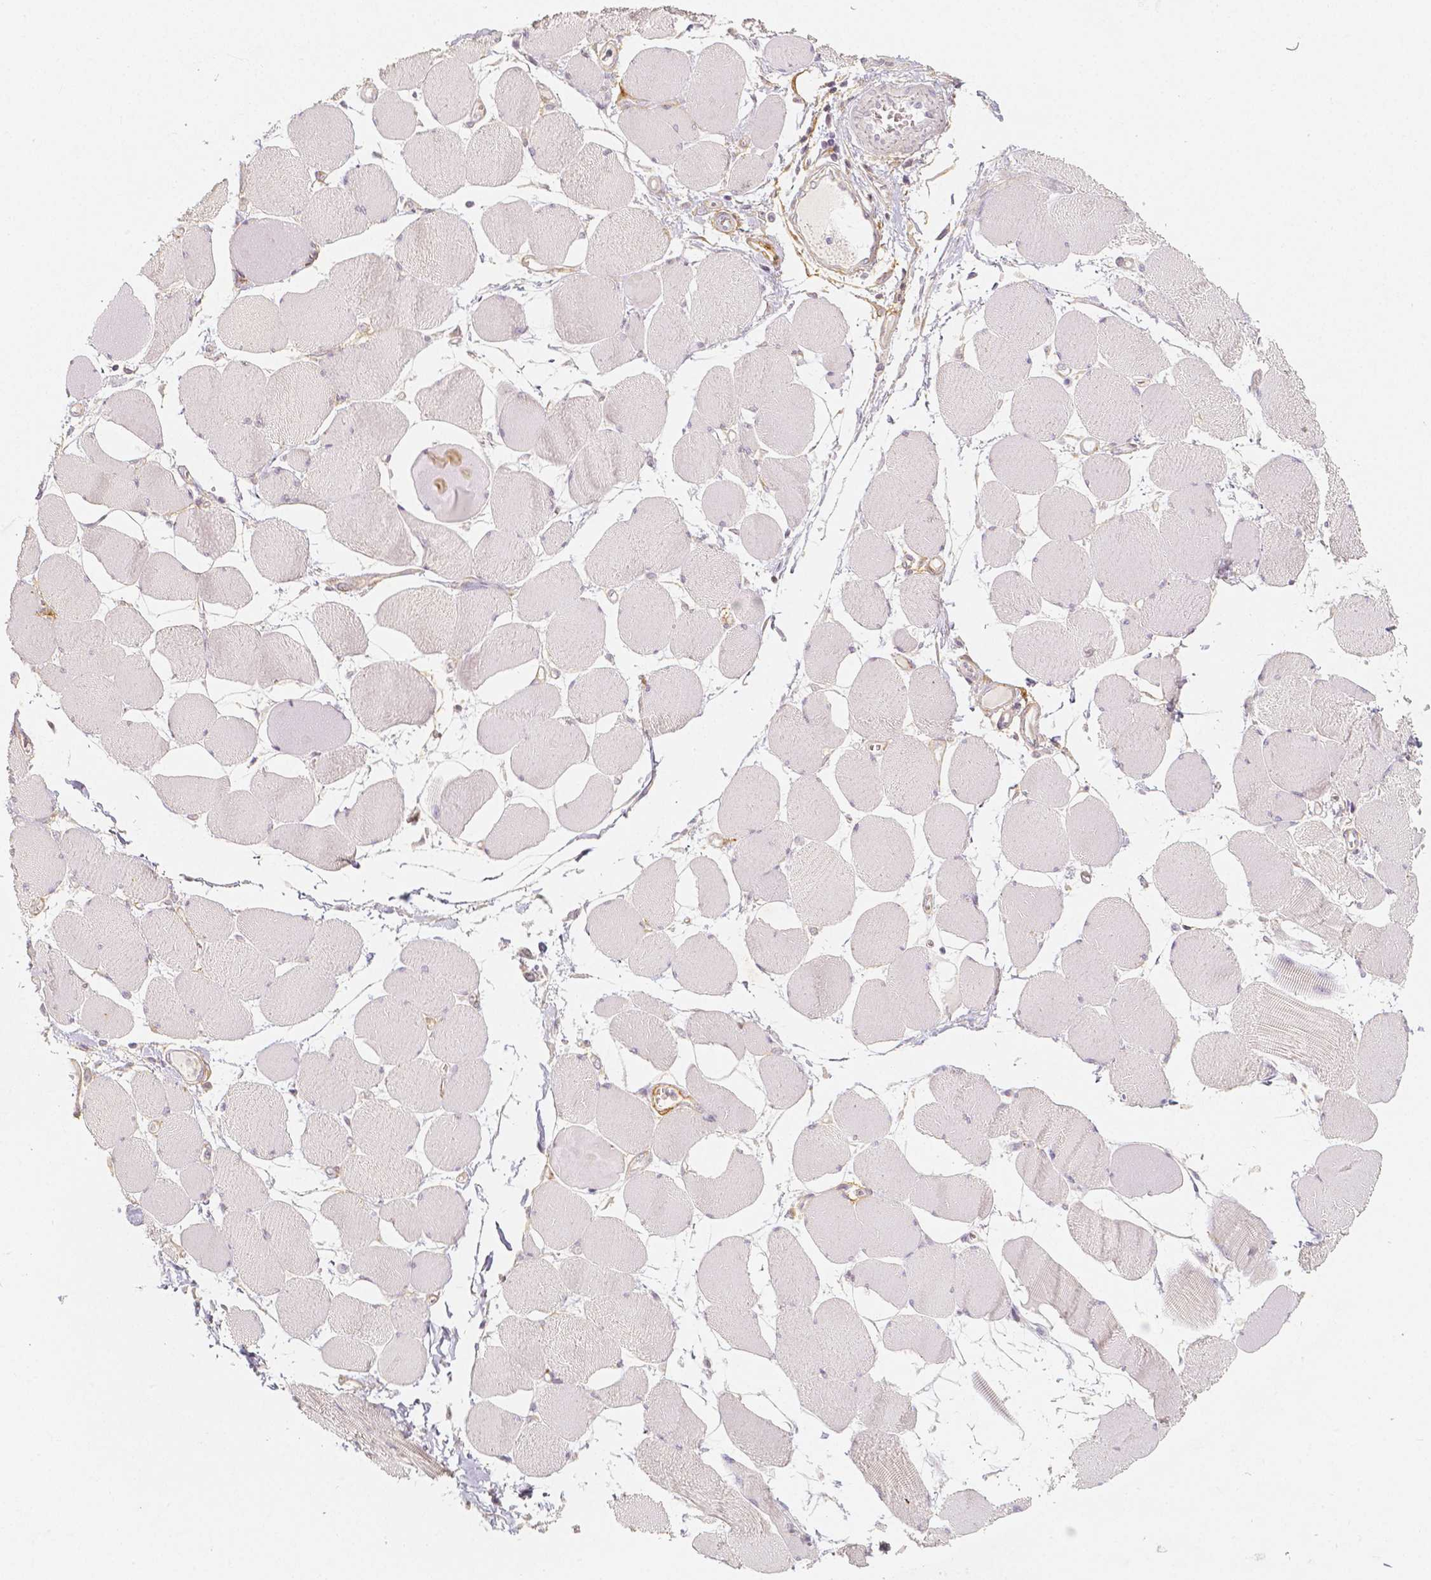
{"staining": {"intensity": "negative", "quantity": "none", "location": "none"}, "tissue": "skeletal muscle", "cell_type": "Myocytes", "image_type": "normal", "snomed": [{"axis": "morphology", "description": "Normal tissue, NOS"}, {"axis": "topography", "description": "Skeletal muscle"}], "caption": "Myocytes are negative for protein expression in unremarkable human skeletal muscle. (DAB (3,3'-diaminobenzidine) immunohistochemistry (IHC) with hematoxylin counter stain).", "gene": "THY1", "patient": {"sex": "female", "age": 75}}